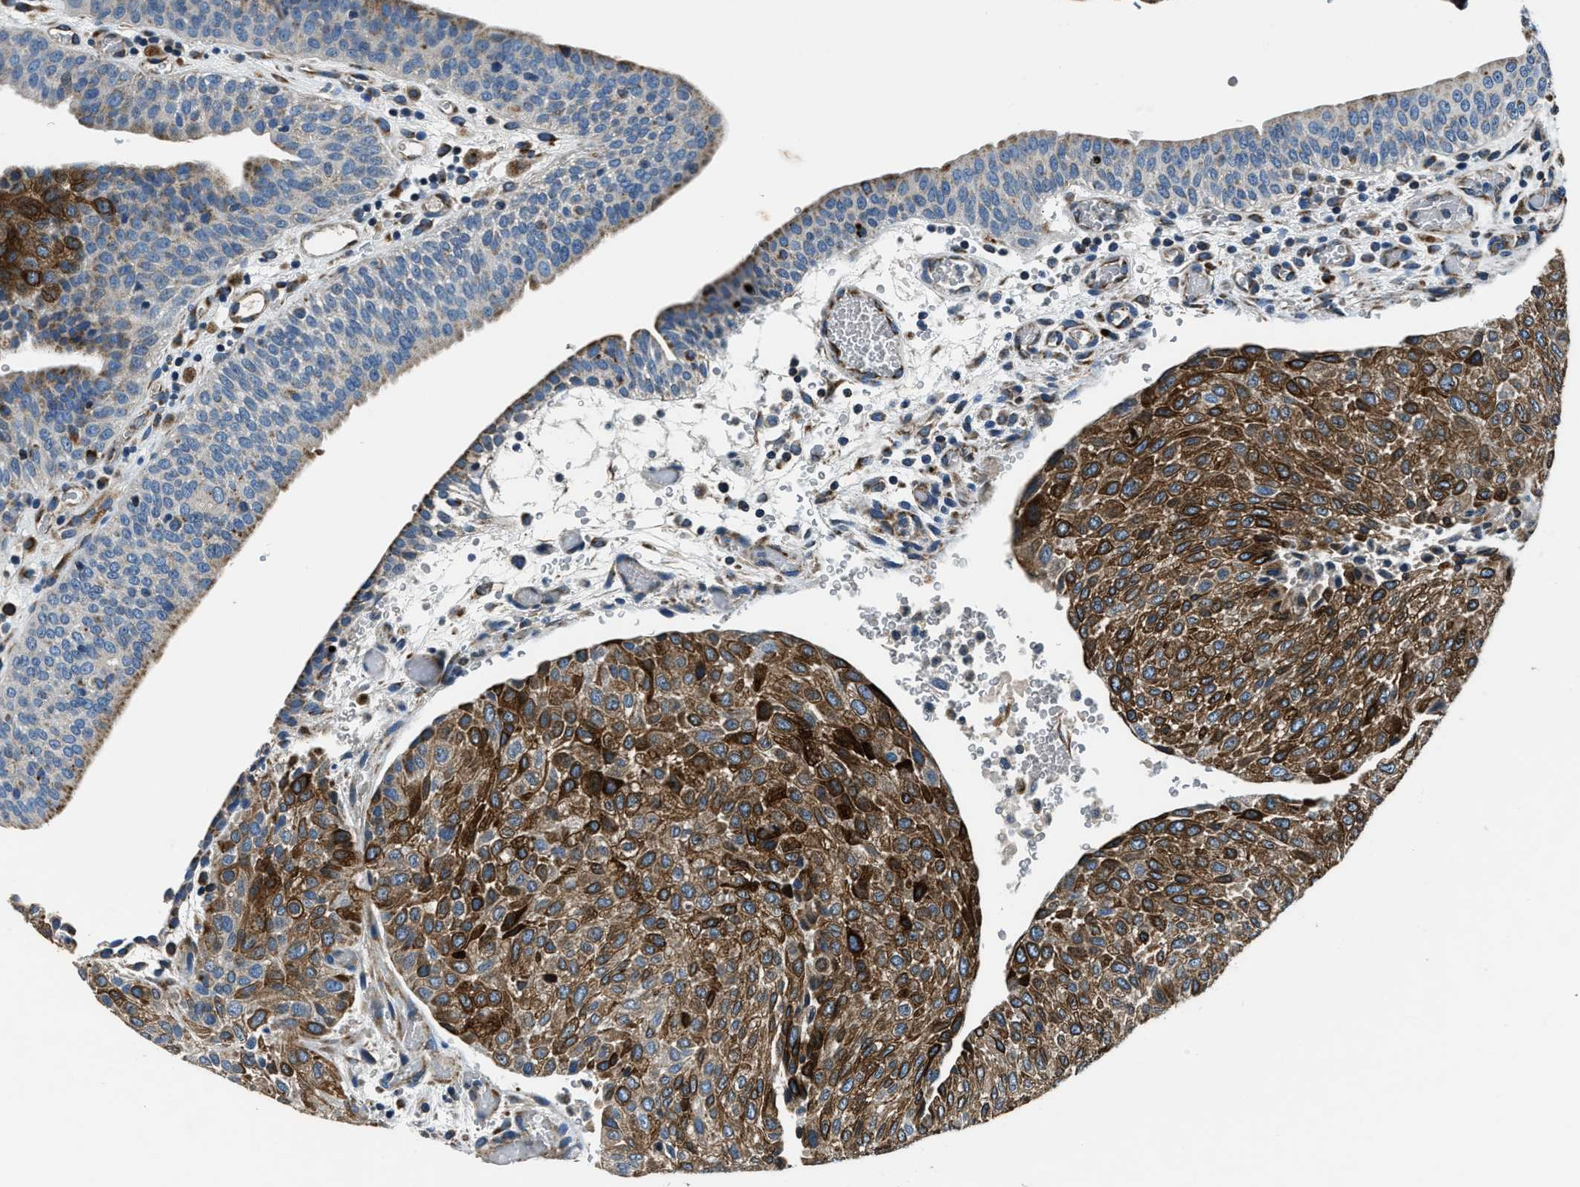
{"staining": {"intensity": "strong", "quantity": ">75%", "location": "cytoplasmic/membranous"}, "tissue": "urothelial cancer", "cell_type": "Tumor cells", "image_type": "cancer", "snomed": [{"axis": "morphology", "description": "Urothelial carcinoma, Low grade"}, {"axis": "morphology", "description": "Urothelial carcinoma, High grade"}, {"axis": "topography", "description": "Urinary bladder"}], "caption": "Immunohistochemistry of human high-grade urothelial carcinoma shows high levels of strong cytoplasmic/membranous positivity in approximately >75% of tumor cells.", "gene": "OGDH", "patient": {"sex": "male", "age": 35}}